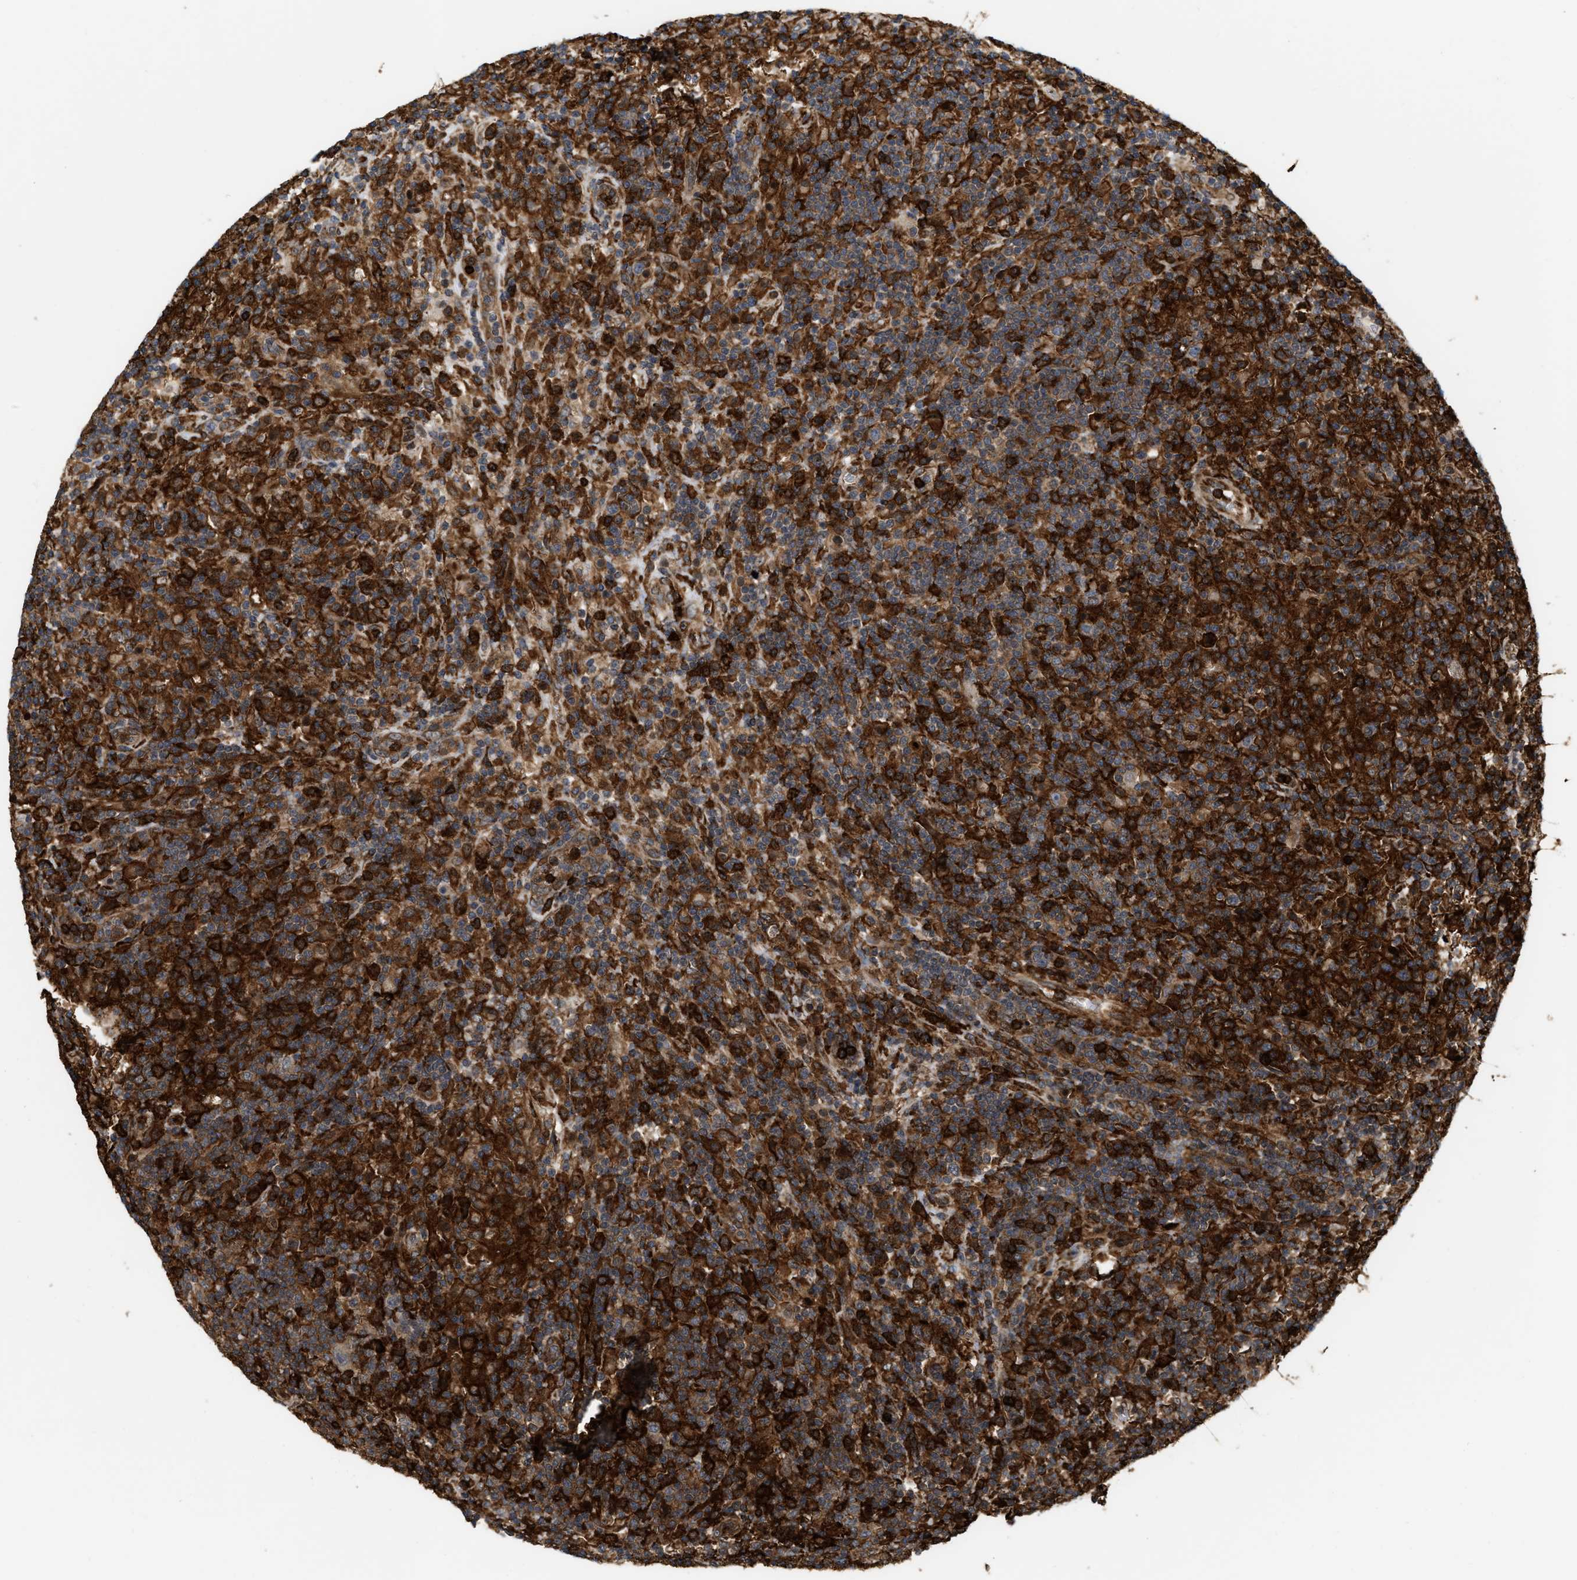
{"staining": {"intensity": "moderate", "quantity": ">75%", "location": "cytoplasmic/membranous"}, "tissue": "lymphoma", "cell_type": "Tumor cells", "image_type": "cancer", "snomed": [{"axis": "morphology", "description": "Hodgkin's disease, NOS"}, {"axis": "topography", "description": "Lymph node"}], "caption": "Immunohistochemical staining of human lymphoma exhibits moderate cytoplasmic/membranous protein expression in approximately >75% of tumor cells.", "gene": "IQCE", "patient": {"sex": "male", "age": 70}}